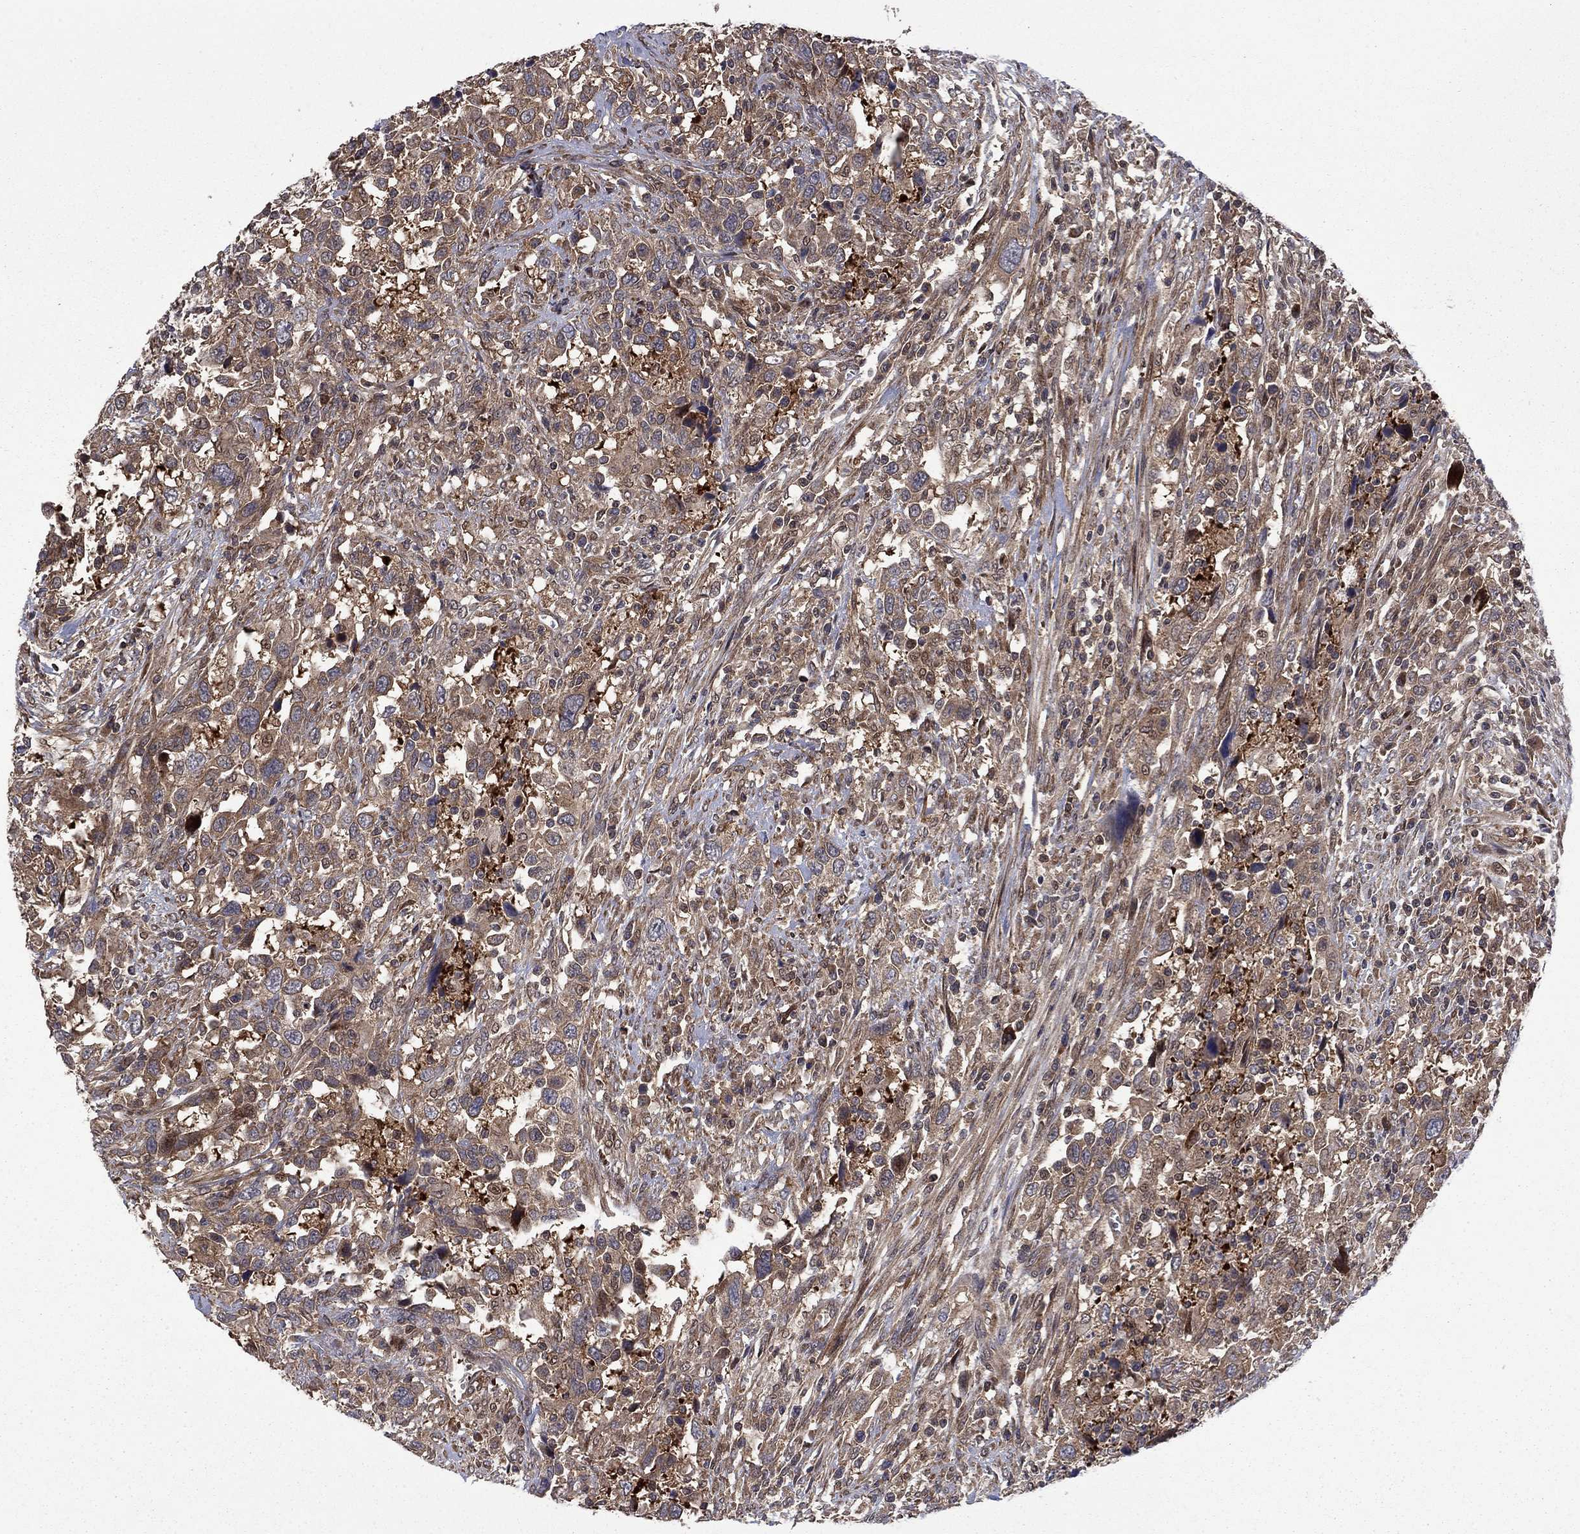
{"staining": {"intensity": "moderate", "quantity": "25%-75%", "location": "cytoplasmic/membranous"}, "tissue": "urothelial cancer", "cell_type": "Tumor cells", "image_type": "cancer", "snomed": [{"axis": "morphology", "description": "Urothelial carcinoma, NOS"}, {"axis": "morphology", "description": "Urothelial carcinoma, High grade"}, {"axis": "topography", "description": "Urinary bladder"}], "caption": "Immunohistochemical staining of high-grade urothelial carcinoma exhibits medium levels of moderate cytoplasmic/membranous staining in approximately 25%-75% of tumor cells.", "gene": "HDAC4", "patient": {"sex": "female", "age": 64}}